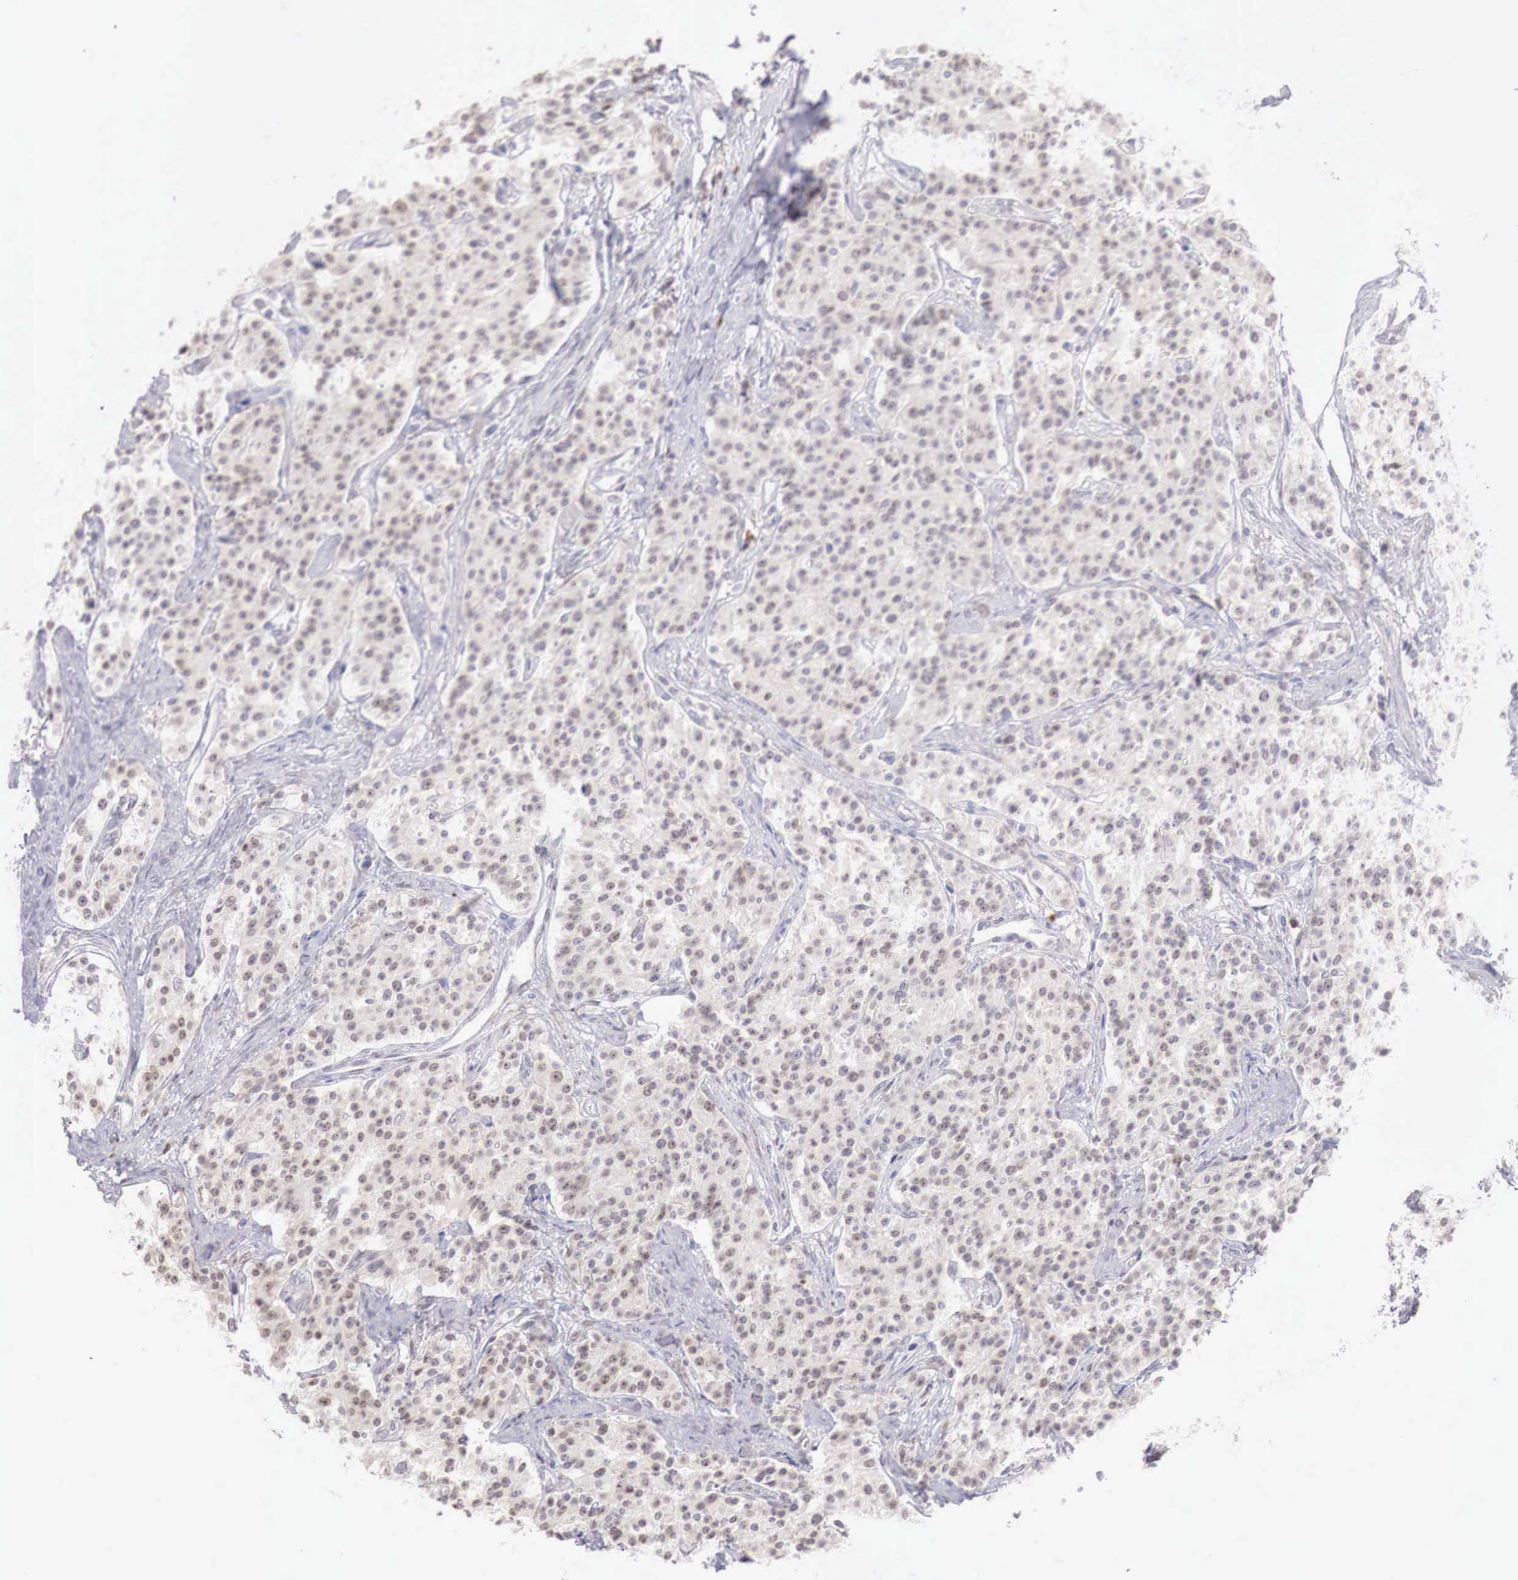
{"staining": {"intensity": "weak", "quantity": "<25%", "location": "nuclear"}, "tissue": "carcinoid", "cell_type": "Tumor cells", "image_type": "cancer", "snomed": [{"axis": "morphology", "description": "Carcinoid, malignant, NOS"}, {"axis": "topography", "description": "Stomach"}], "caption": "Malignant carcinoid was stained to show a protein in brown. There is no significant positivity in tumor cells. The staining is performed using DAB brown chromogen with nuclei counter-stained in using hematoxylin.", "gene": "XPNPEP2", "patient": {"sex": "female", "age": 76}}